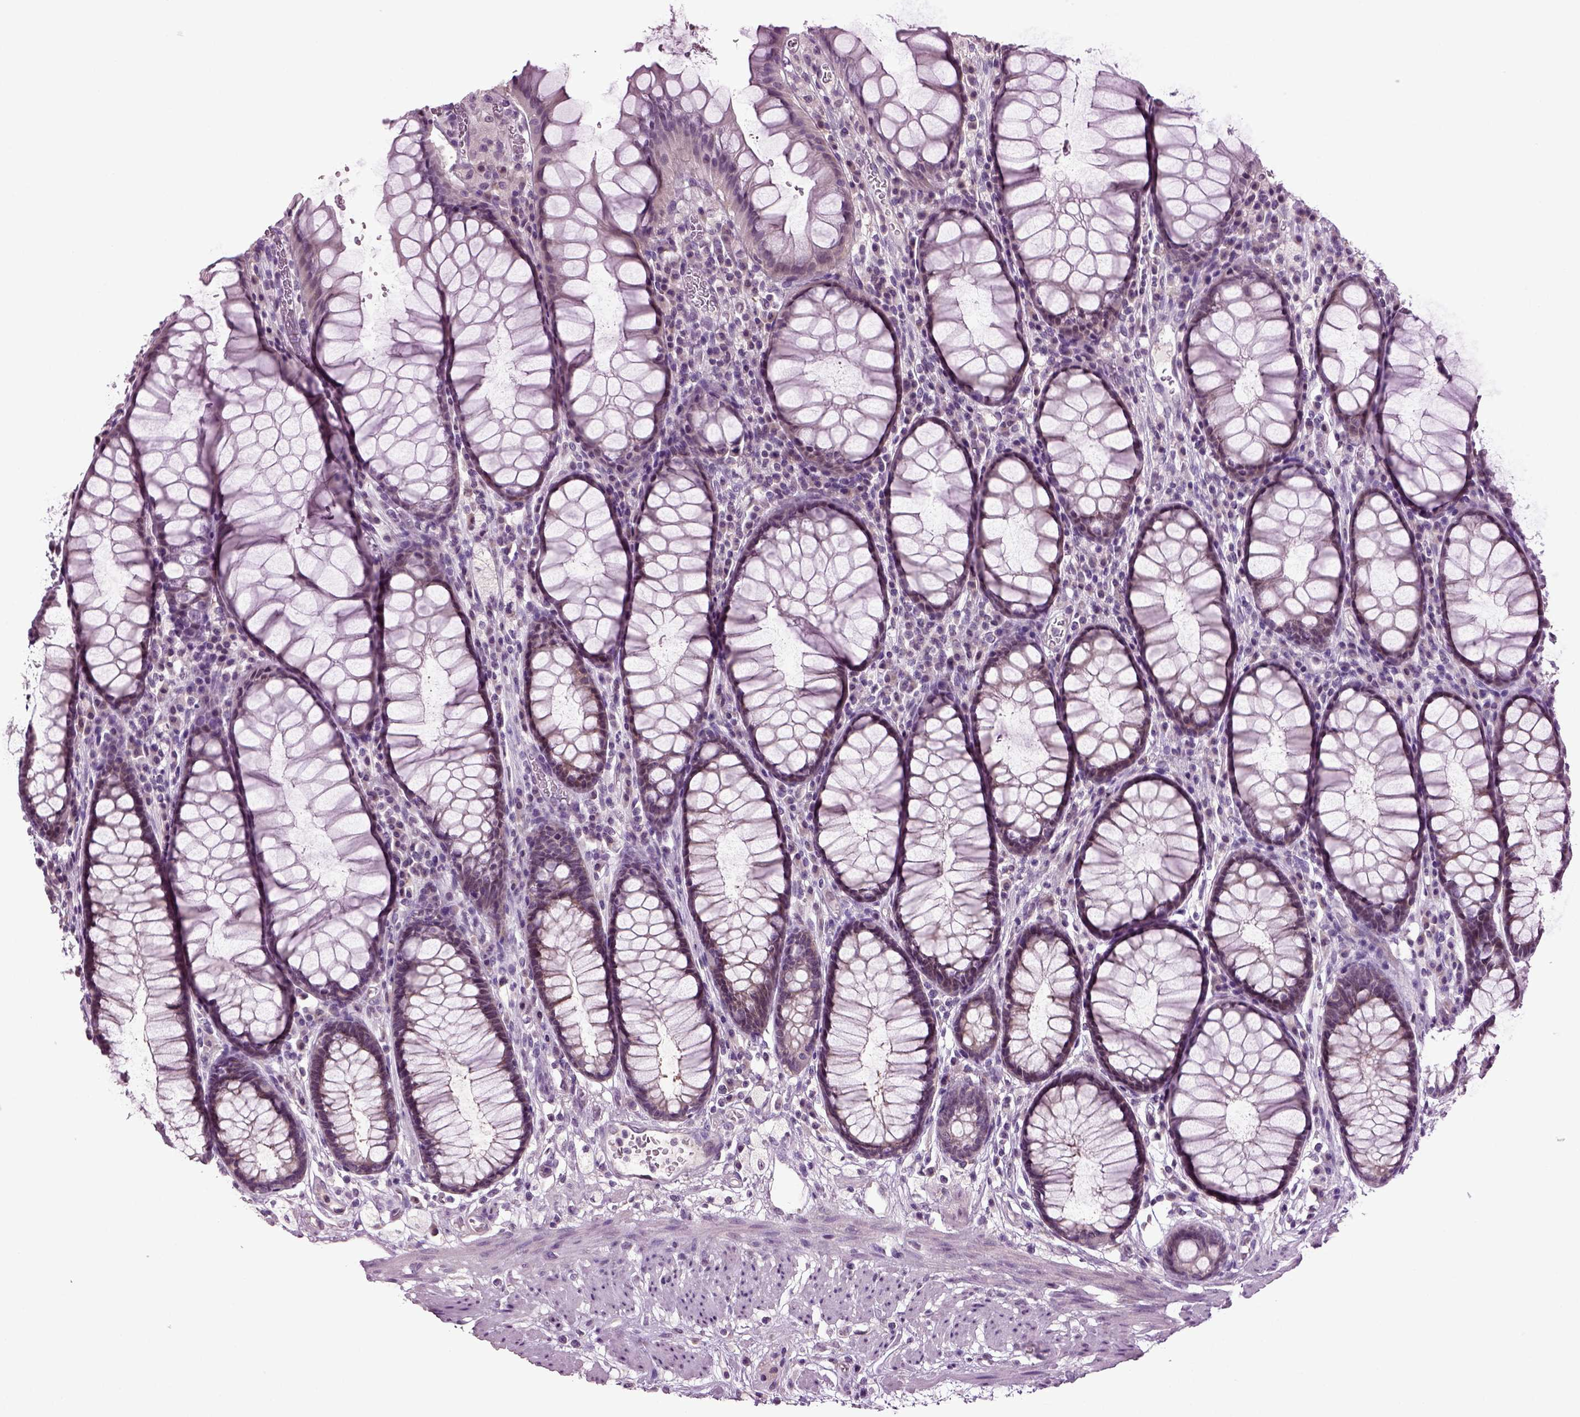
{"staining": {"intensity": "weak", "quantity": "<25%", "location": "cytoplasmic/membranous"}, "tissue": "rectum", "cell_type": "Glandular cells", "image_type": "normal", "snomed": [{"axis": "morphology", "description": "Normal tissue, NOS"}, {"axis": "topography", "description": "Rectum"}], "caption": "IHC micrograph of normal rectum: rectum stained with DAB (3,3'-diaminobenzidine) shows no significant protein positivity in glandular cells. (Stains: DAB (3,3'-diaminobenzidine) immunohistochemistry (IHC) with hematoxylin counter stain, Microscopy: brightfield microscopy at high magnification).", "gene": "PLCH2", "patient": {"sex": "female", "age": 68}}